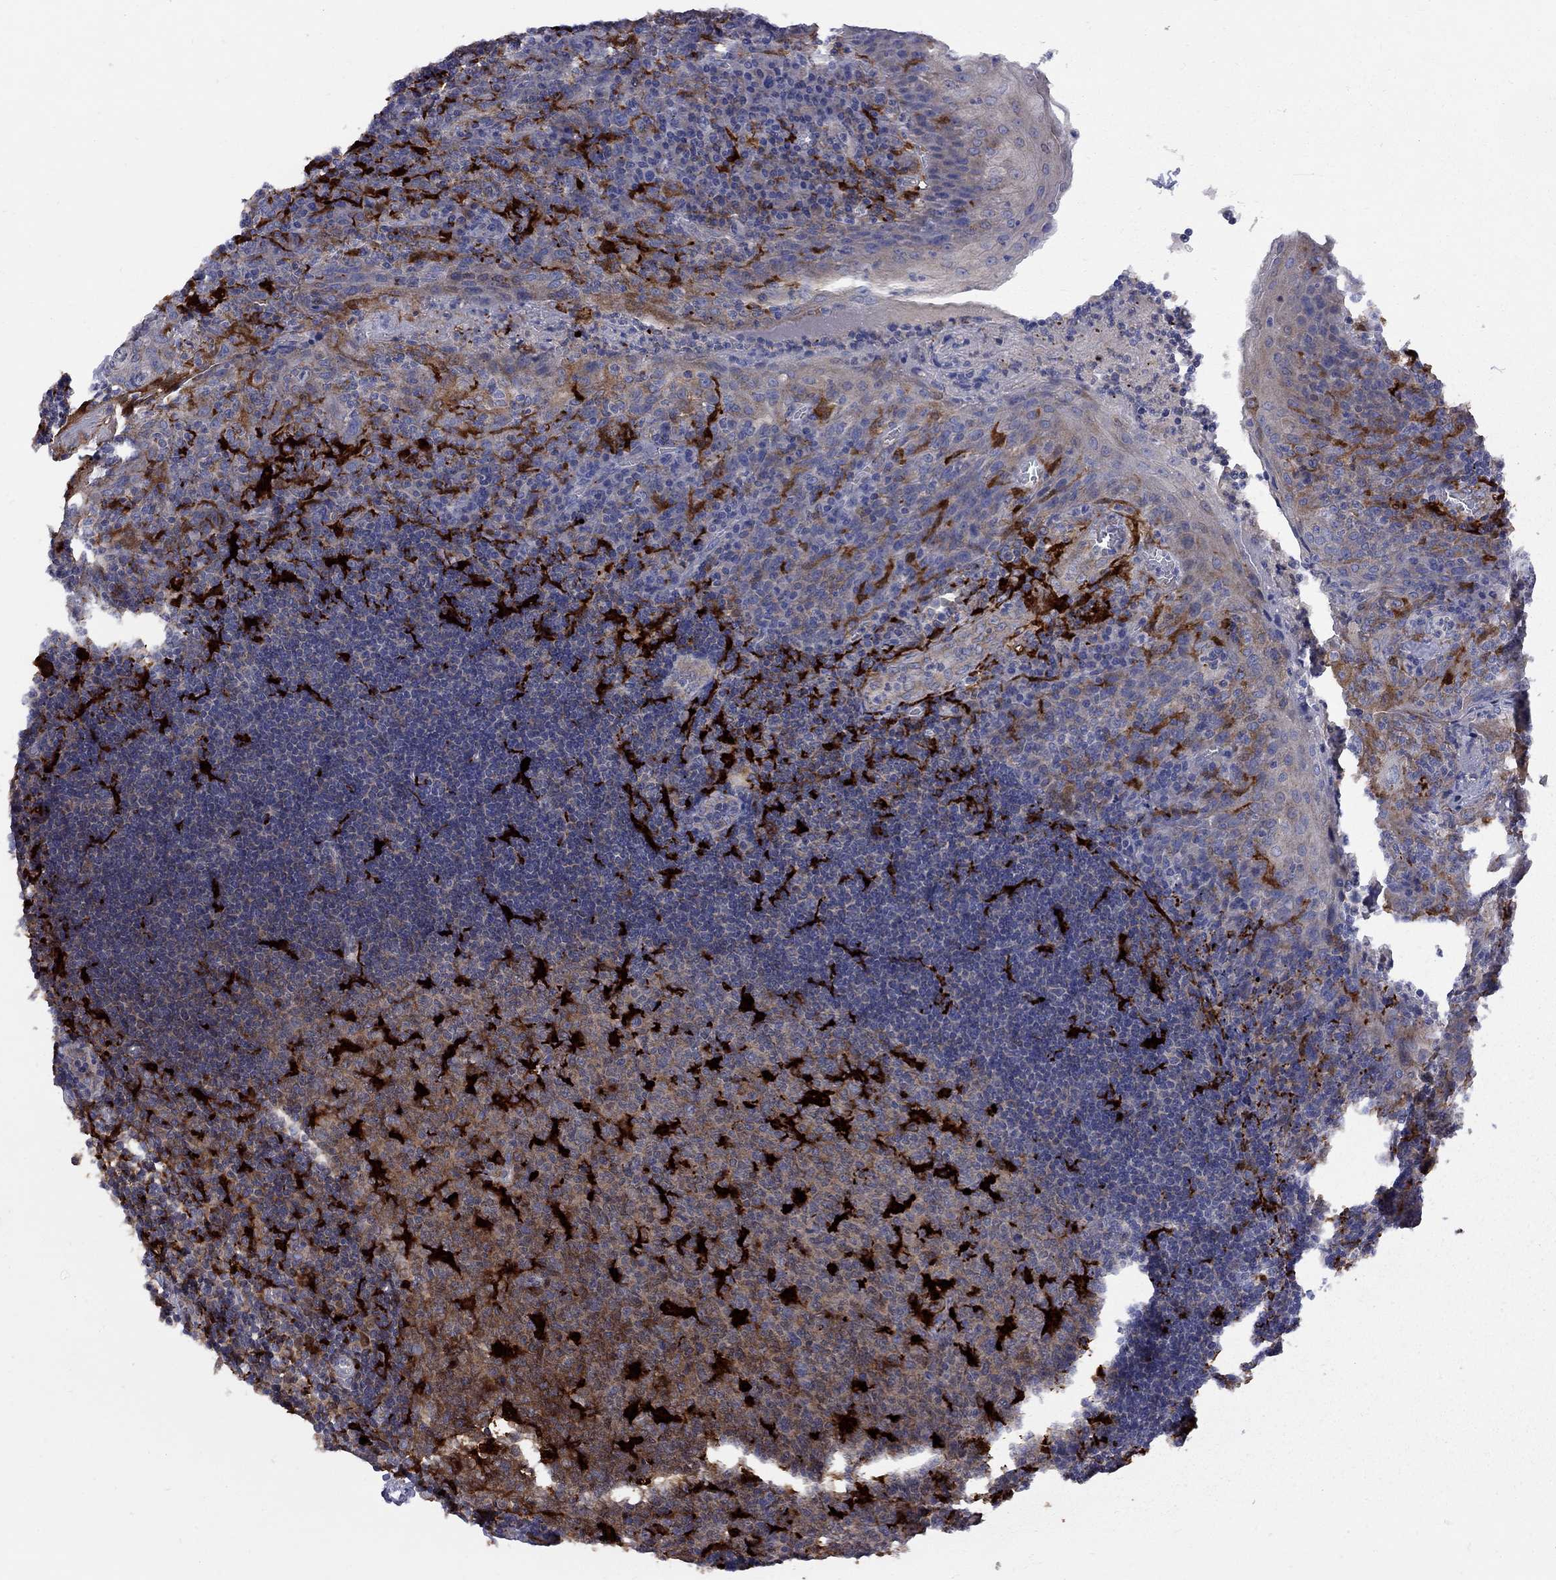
{"staining": {"intensity": "strong", "quantity": "<25%", "location": "cytoplasmic/membranous"}, "tissue": "tonsil", "cell_type": "Germinal center cells", "image_type": "normal", "snomed": [{"axis": "morphology", "description": "Normal tissue, NOS"}, {"axis": "topography", "description": "Tonsil"}], "caption": "The micrograph displays a brown stain indicating the presence of a protein in the cytoplasmic/membranous of germinal center cells in tonsil.", "gene": "MTHFR", "patient": {"sex": "male", "age": 17}}